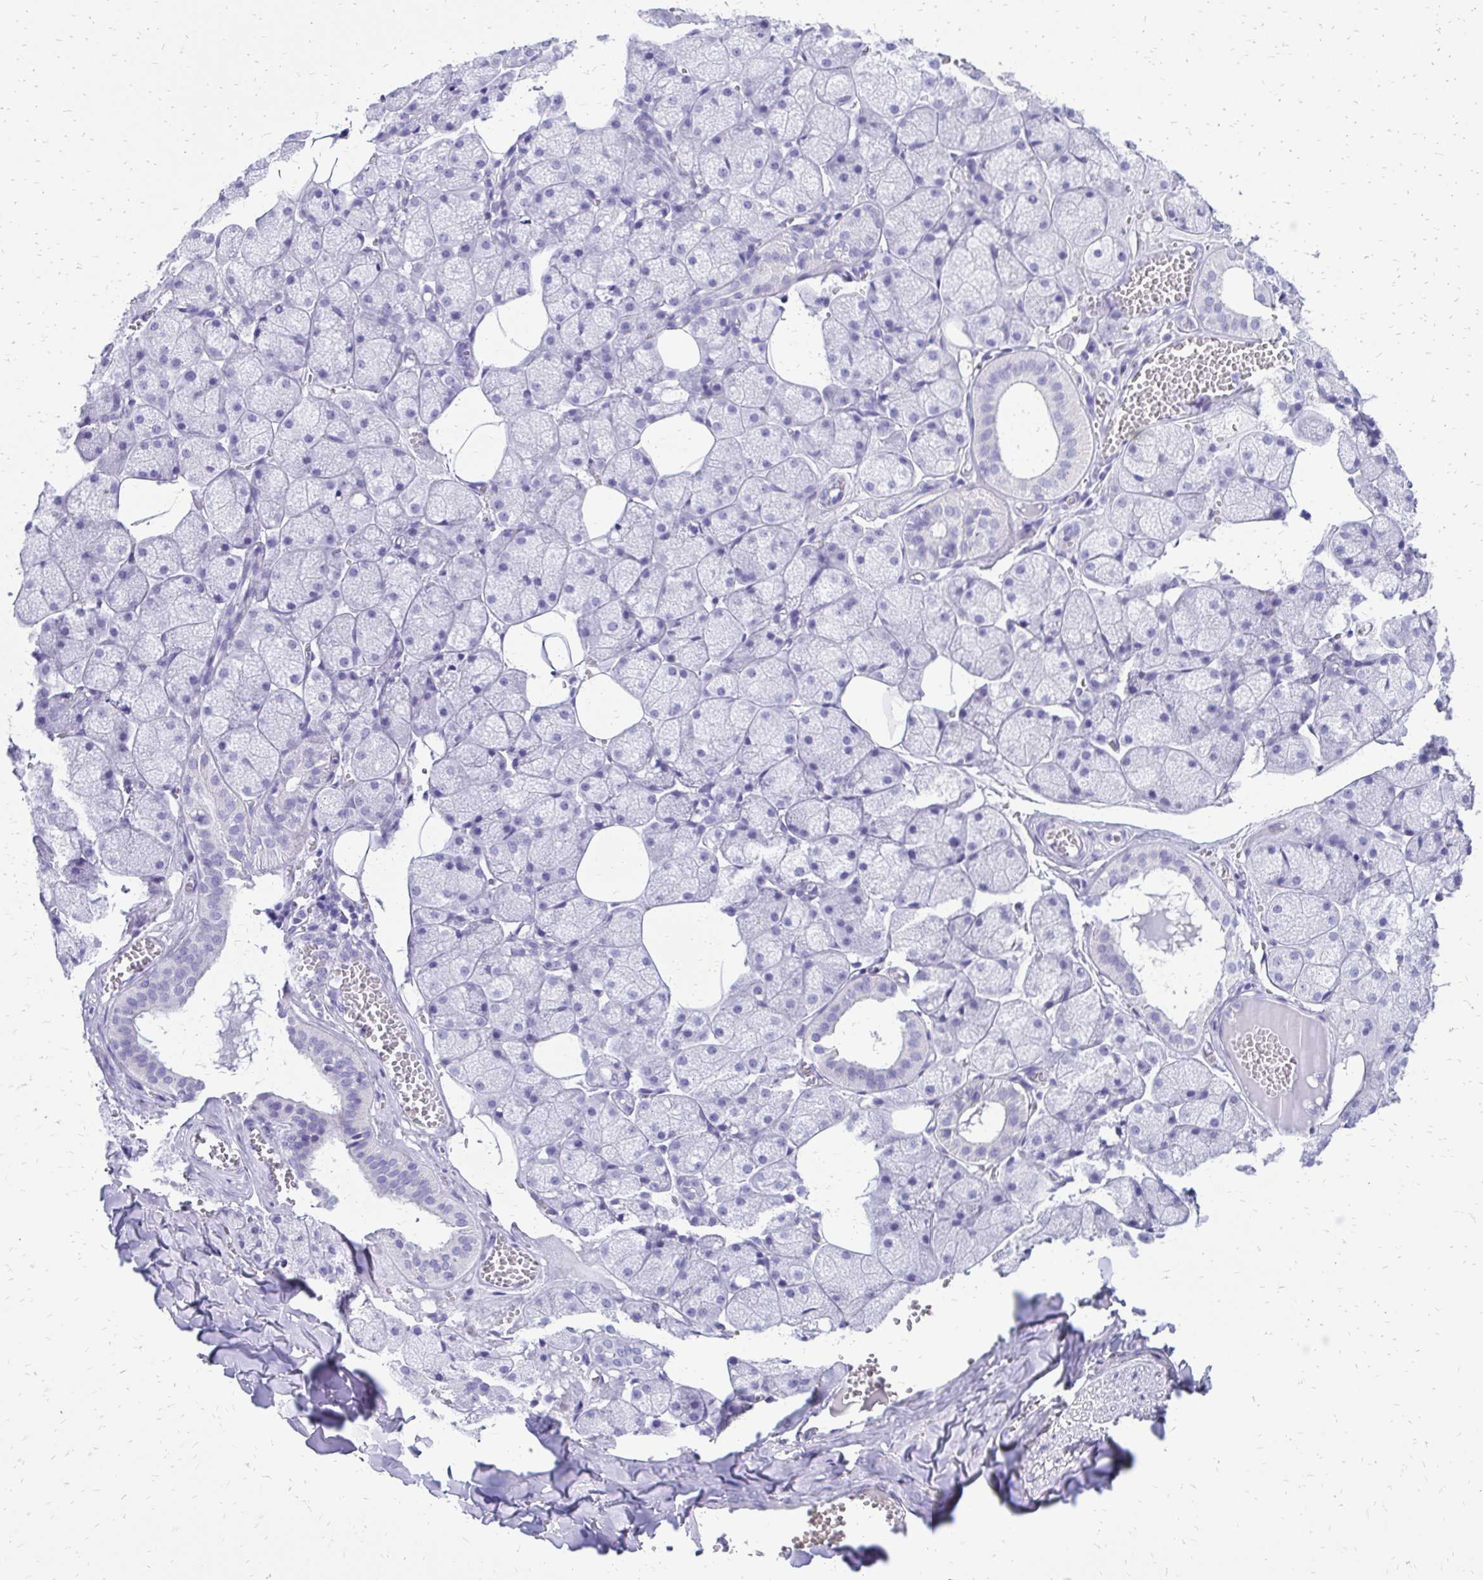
{"staining": {"intensity": "negative", "quantity": "none", "location": "none"}, "tissue": "salivary gland", "cell_type": "Glandular cells", "image_type": "normal", "snomed": [{"axis": "morphology", "description": "Normal tissue, NOS"}, {"axis": "topography", "description": "Salivary gland"}, {"axis": "topography", "description": "Peripheral nerve tissue"}], "caption": "DAB immunohistochemical staining of normal salivary gland demonstrates no significant staining in glandular cells. (DAB (3,3'-diaminobenzidine) immunohistochemistry with hematoxylin counter stain).", "gene": "SLC32A1", "patient": {"sex": "male", "age": 38}}